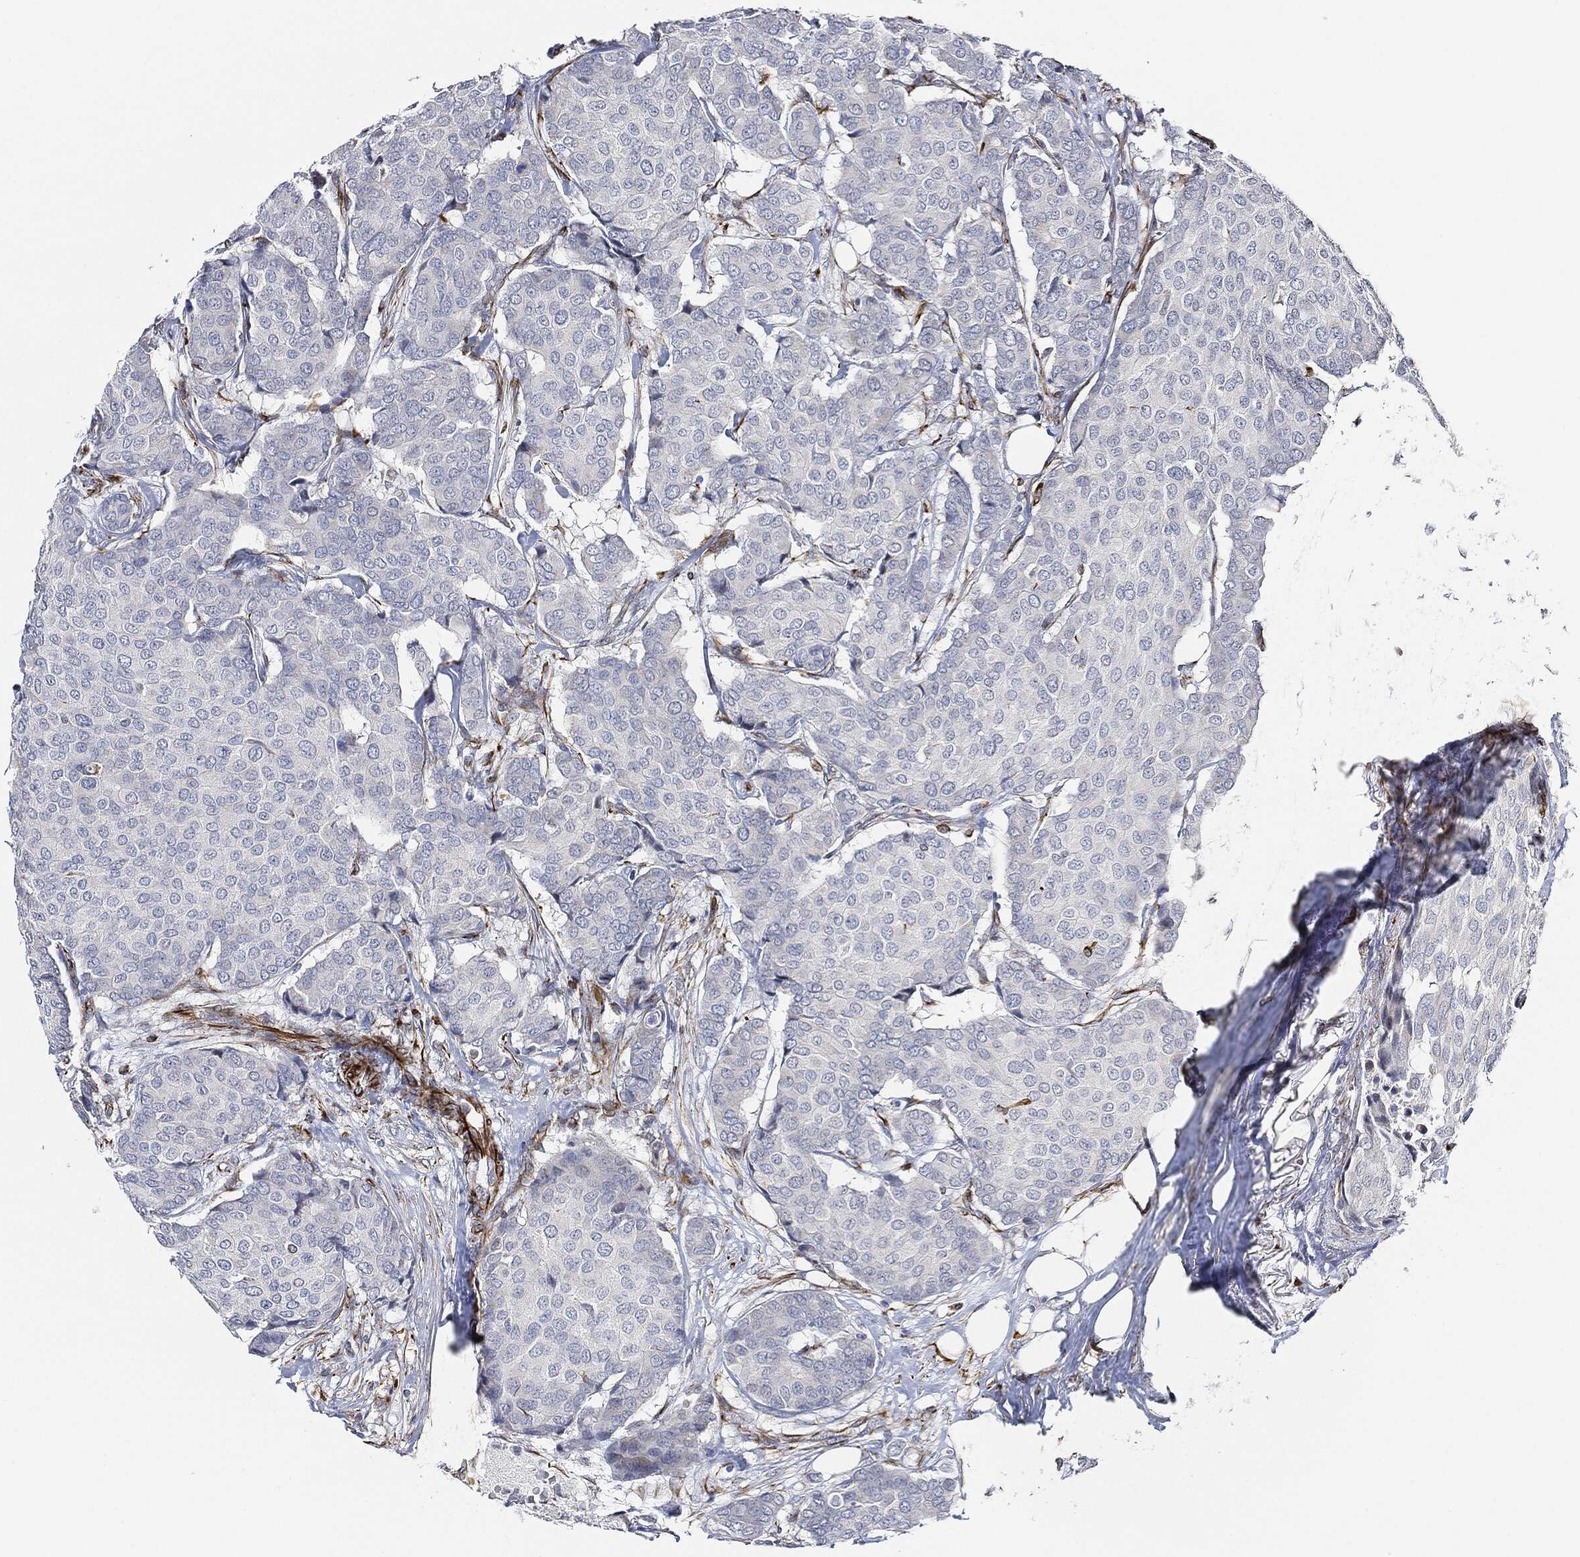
{"staining": {"intensity": "negative", "quantity": "none", "location": "none"}, "tissue": "breast cancer", "cell_type": "Tumor cells", "image_type": "cancer", "snomed": [{"axis": "morphology", "description": "Duct carcinoma"}, {"axis": "topography", "description": "Breast"}], "caption": "Image shows no protein positivity in tumor cells of breast cancer (infiltrating ductal carcinoma) tissue. The staining is performed using DAB brown chromogen with nuclei counter-stained in using hematoxylin.", "gene": "THSD1", "patient": {"sex": "female", "age": 75}}